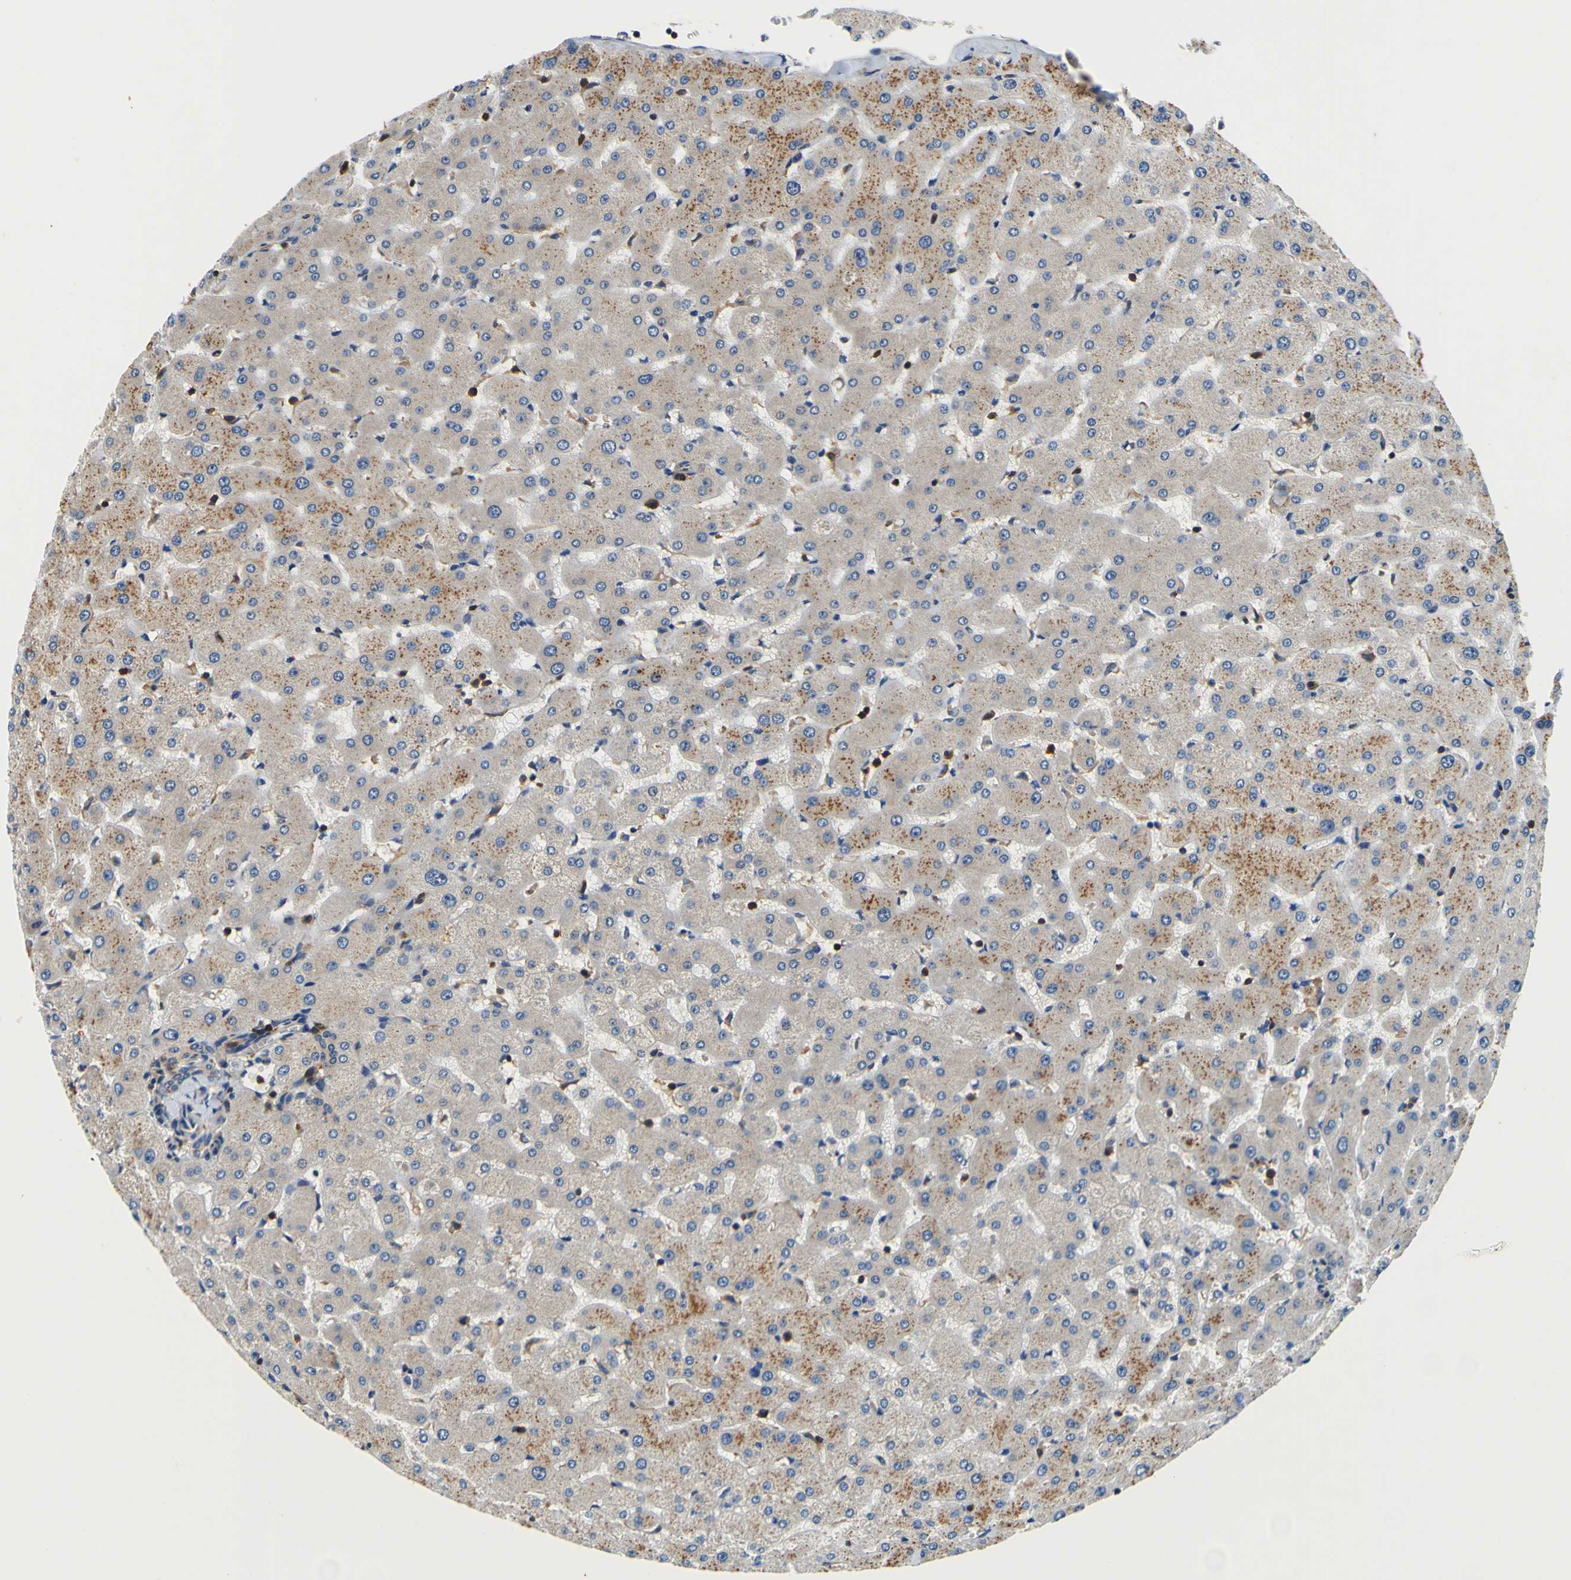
{"staining": {"intensity": "negative", "quantity": "none", "location": "none"}, "tissue": "liver", "cell_type": "Cholangiocytes", "image_type": "normal", "snomed": [{"axis": "morphology", "description": "Normal tissue, NOS"}, {"axis": "topography", "description": "Liver"}], "caption": "Liver stained for a protein using IHC exhibits no expression cholangiocytes.", "gene": "CNR2", "patient": {"sex": "female", "age": 63}}